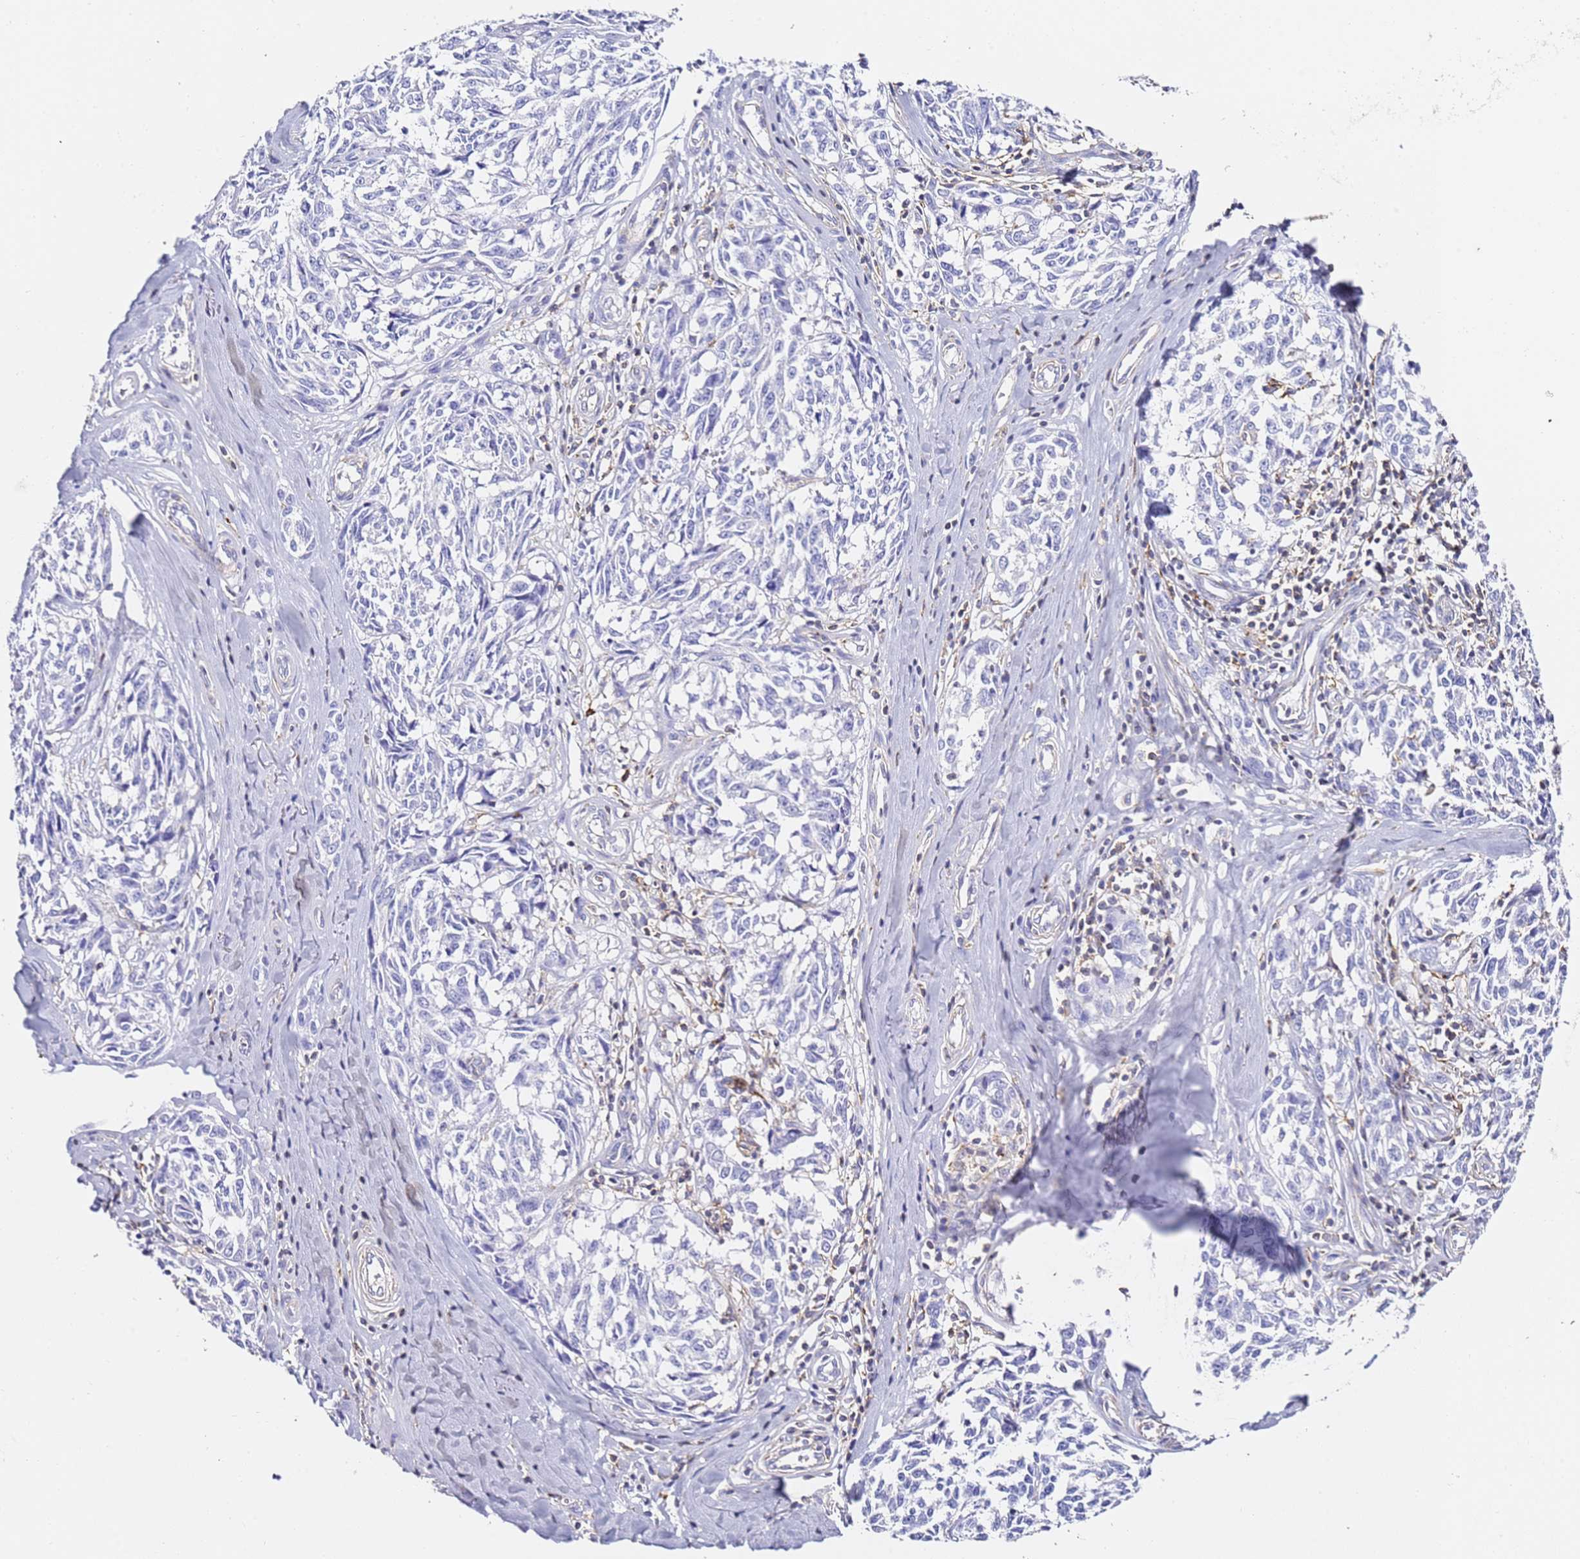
{"staining": {"intensity": "negative", "quantity": "none", "location": "none"}, "tissue": "melanoma", "cell_type": "Tumor cells", "image_type": "cancer", "snomed": [{"axis": "morphology", "description": "Normal tissue, NOS"}, {"axis": "morphology", "description": "Malignant melanoma, NOS"}, {"axis": "topography", "description": "Skin"}], "caption": "This is an immunohistochemistry histopathology image of malignant melanoma. There is no staining in tumor cells.", "gene": "ZNF671", "patient": {"sex": "female", "age": 64}}